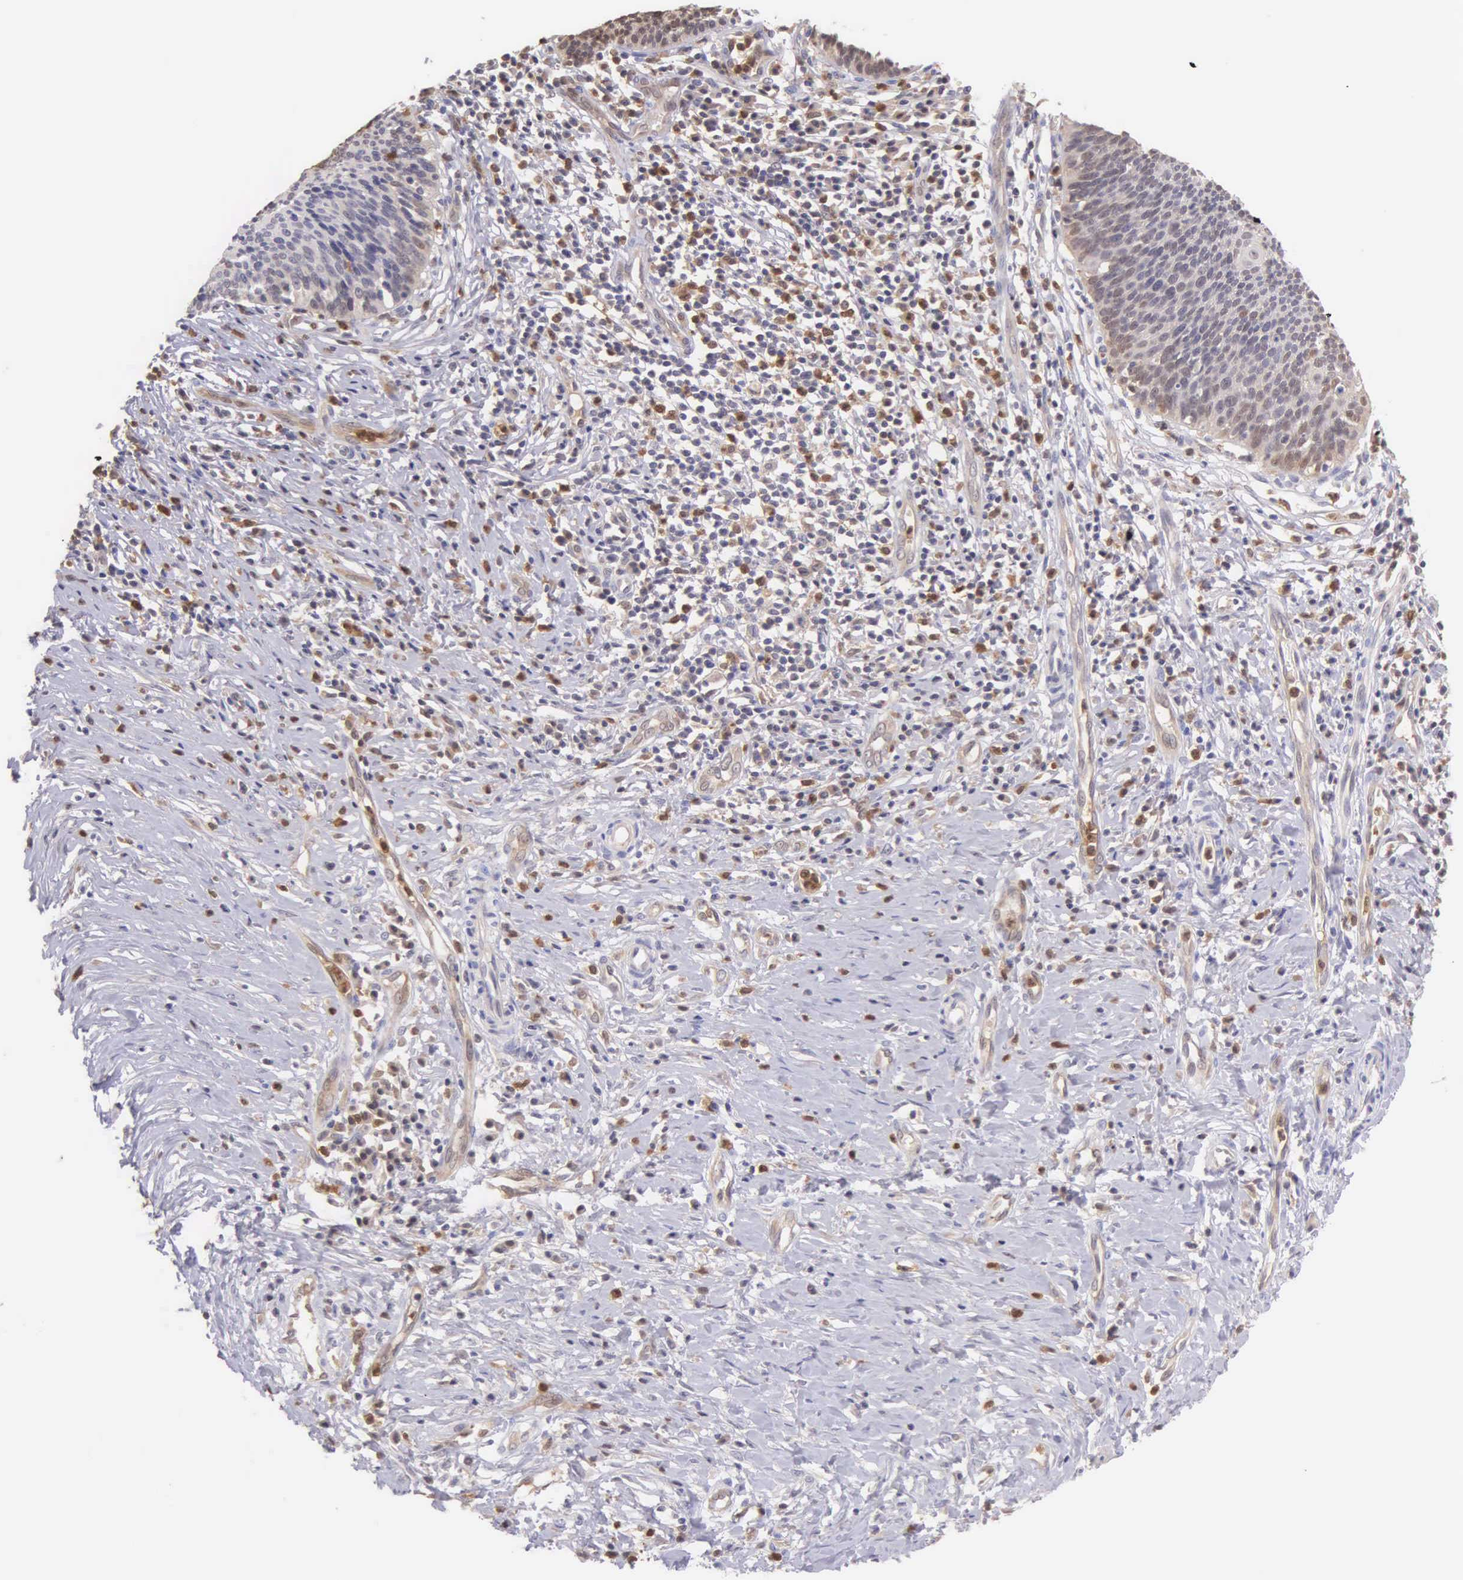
{"staining": {"intensity": "weak", "quantity": ">75%", "location": "cytoplasmic/membranous"}, "tissue": "cervical cancer", "cell_type": "Tumor cells", "image_type": "cancer", "snomed": [{"axis": "morphology", "description": "Squamous cell carcinoma, NOS"}, {"axis": "topography", "description": "Cervix"}], "caption": "Immunohistochemical staining of human cervical cancer demonstrates weak cytoplasmic/membranous protein expression in approximately >75% of tumor cells.", "gene": "BID", "patient": {"sex": "female", "age": 41}}